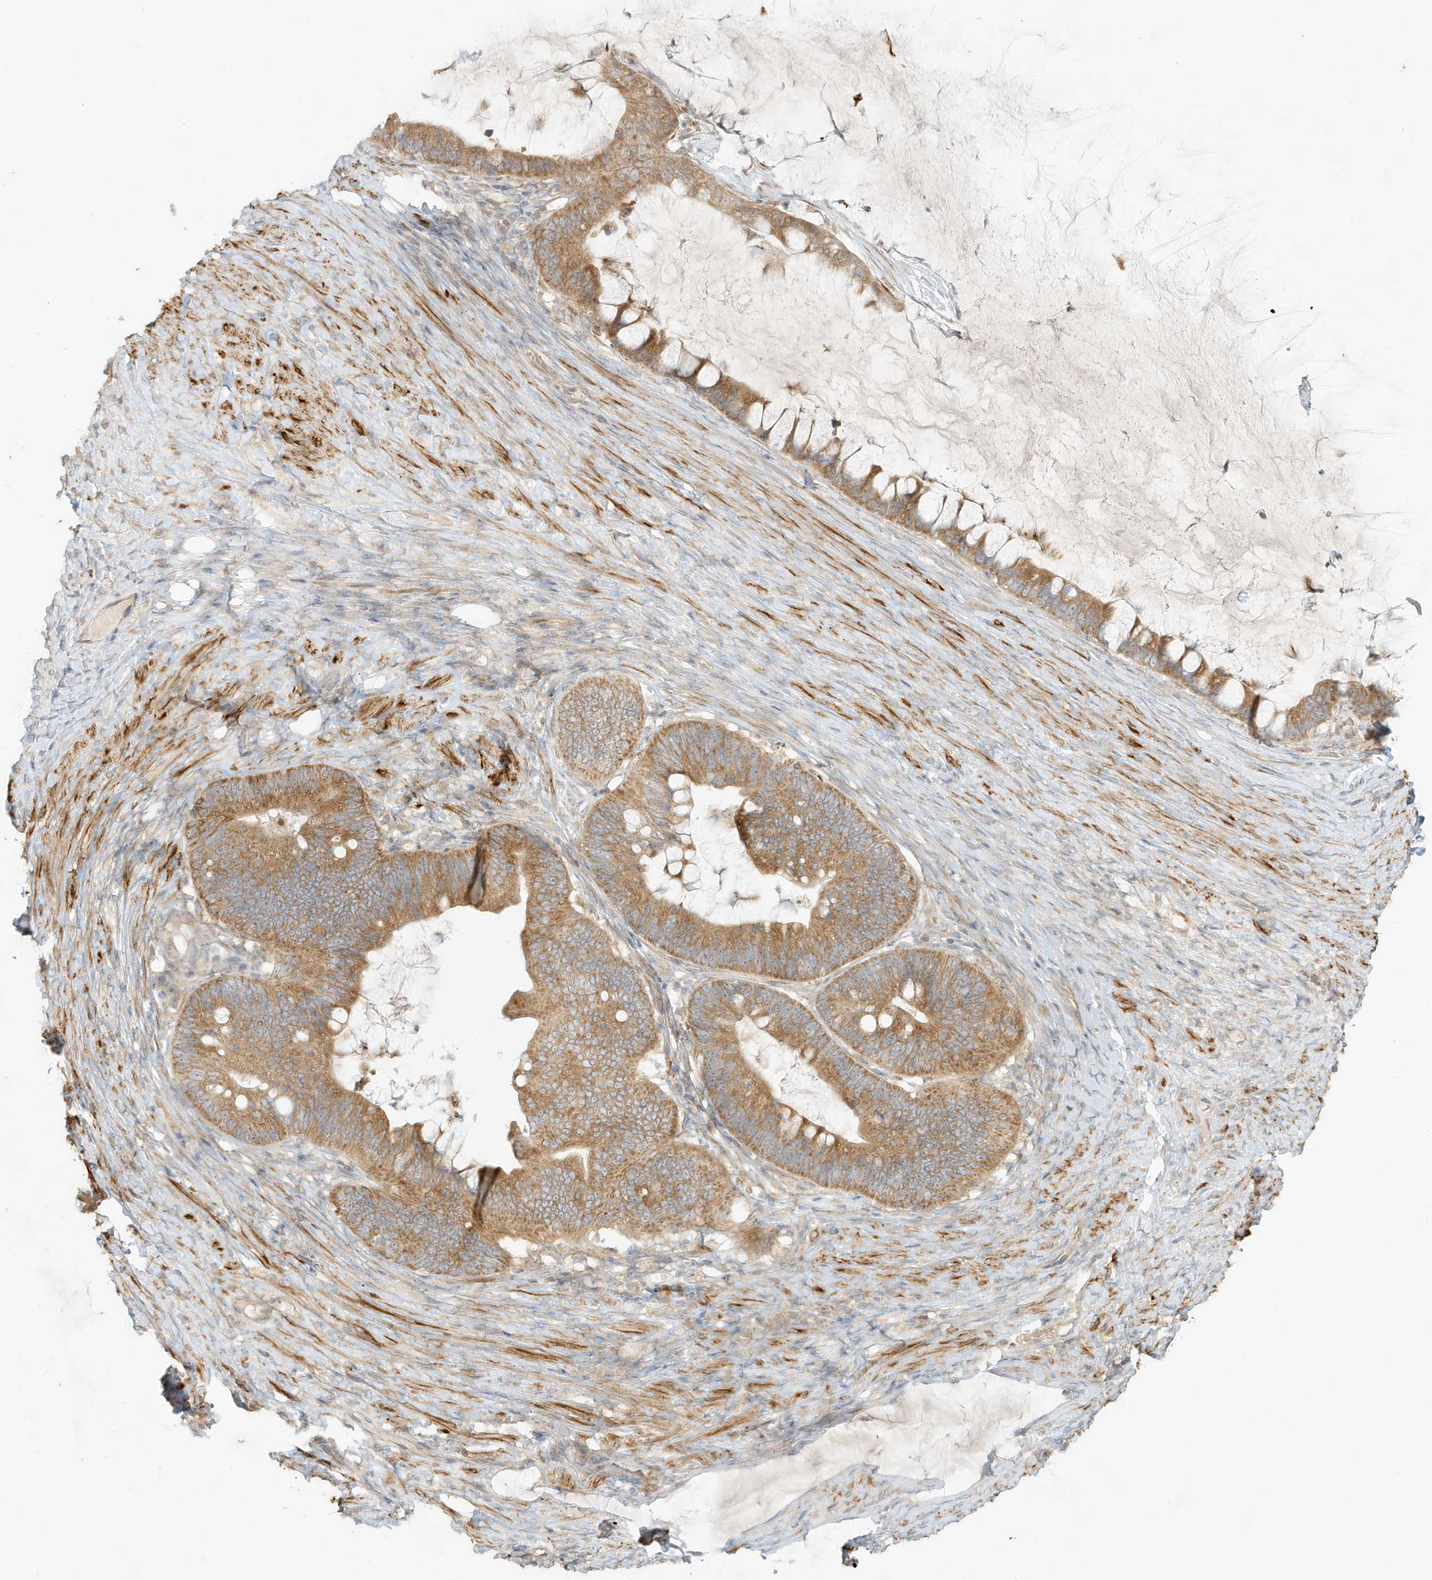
{"staining": {"intensity": "moderate", "quantity": ">75%", "location": "cytoplasmic/membranous"}, "tissue": "ovarian cancer", "cell_type": "Tumor cells", "image_type": "cancer", "snomed": [{"axis": "morphology", "description": "Cystadenocarcinoma, mucinous, NOS"}, {"axis": "topography", "description": "Ovary"}], "caption": "Tumor cells show medium levels of moderate cytoplasmic/membranous positivity in about >75% of cells in human ovarian mucinous cystadenocarcinoma. Nuclei are stained in blue.", "gene": "MCOLN1", "patient": {"sex": "female", "age": 61}}